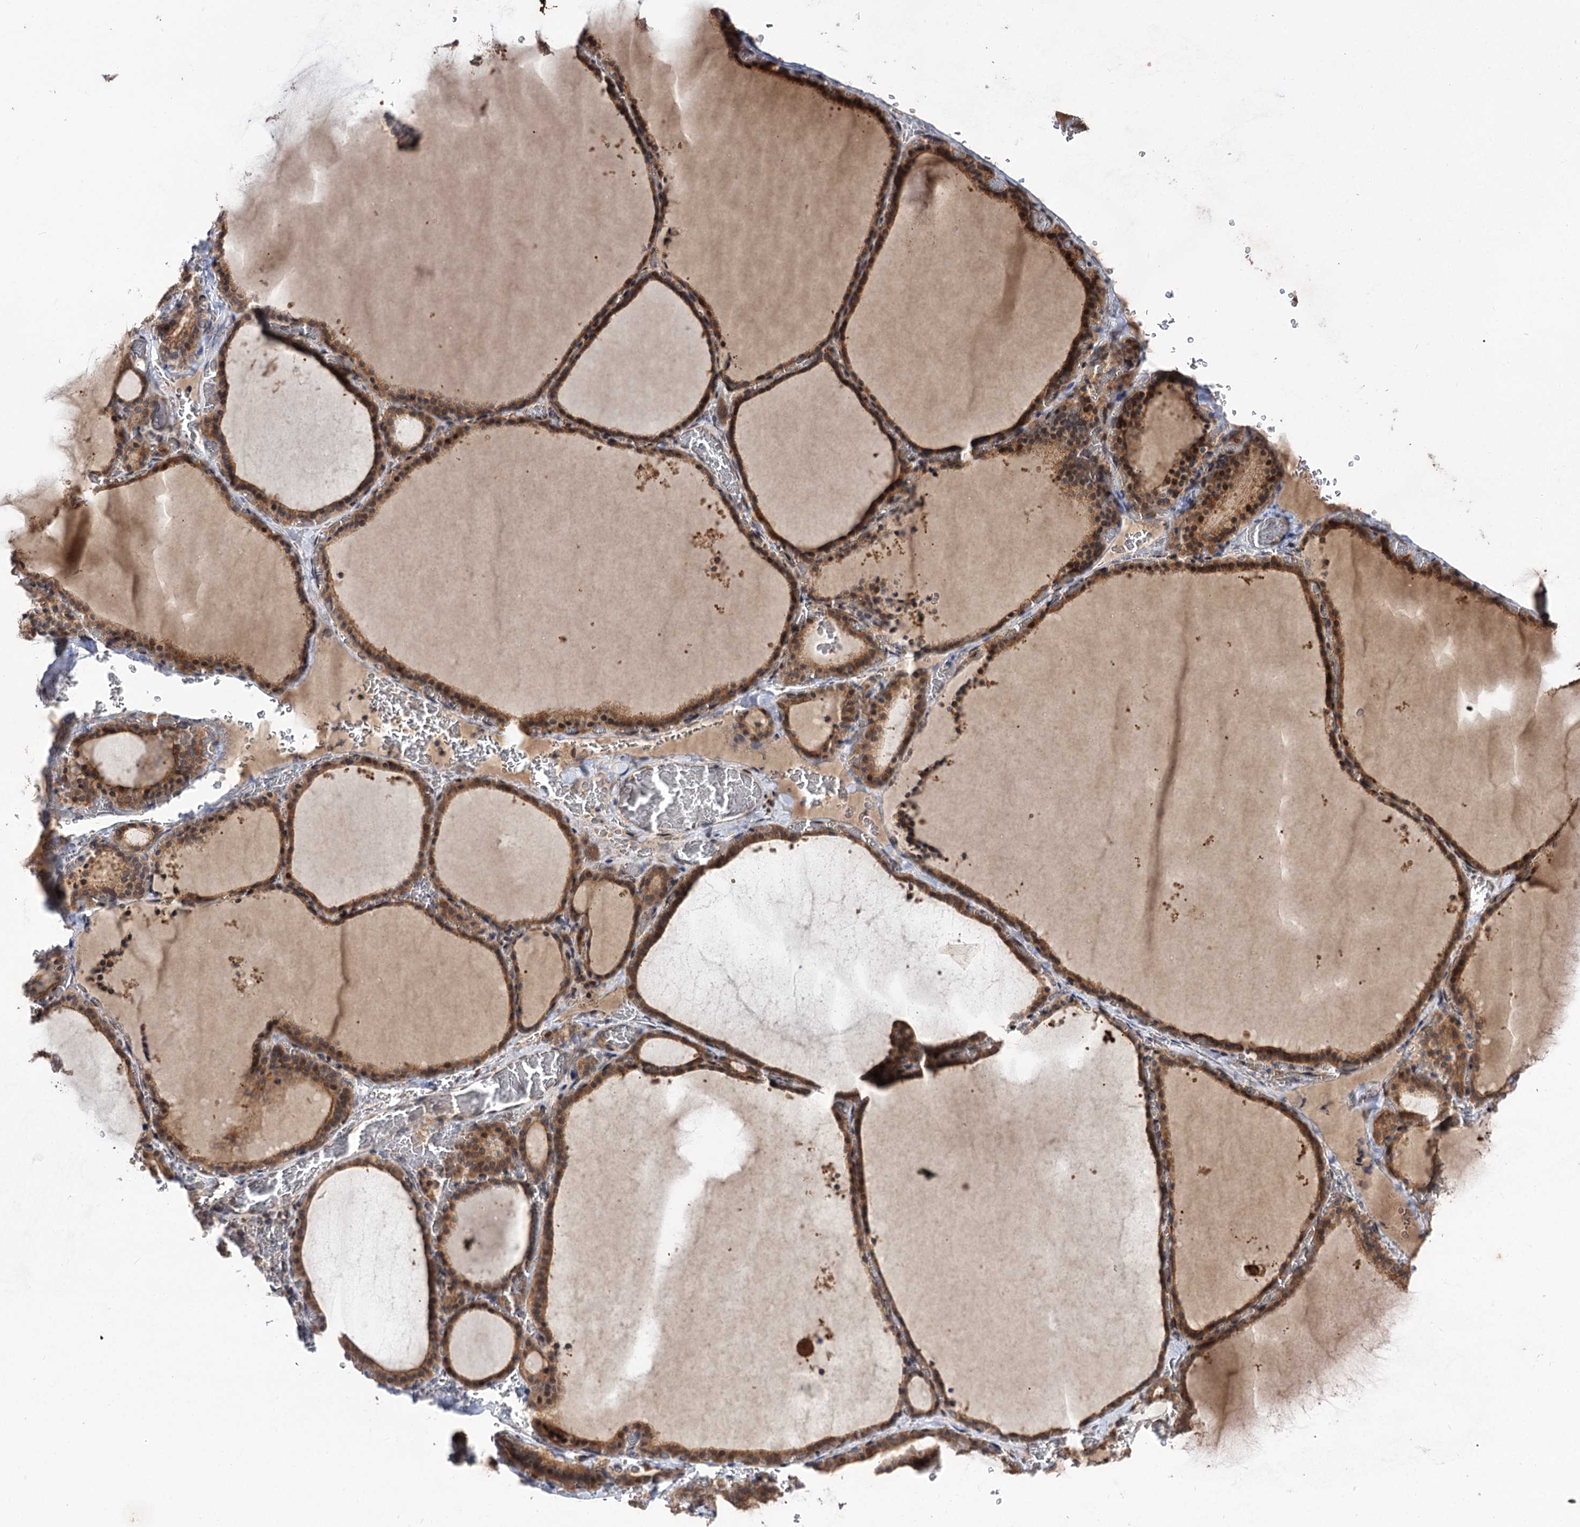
{"staining": {"intensity": "moderate", "quantity": ">75%", "location": "cytoplasmic/membranous"}, "tissue": "thyroid gland", "cell_type": "Glandular cells", "image_type": "normal", "snomed": [{"axis": "morphology", "description": "Normal tissue, NOS"}, {"axis": "topography", "description": "Thyroid gland"}], "caption": "Immunohistochemistry (DAB) staining of unremarkable human thyroid gland reveals moderate cytoplasmic/membranous protein positivity in about >75% of glandular cells. The staining was performed using DAB to visualize the protein expression in brown, while the nuclei were stained in blue with hematoxylin (Magnification: 20x).", "gene": "FBXW8", "patient": {"sex": "female", "age": 39}}